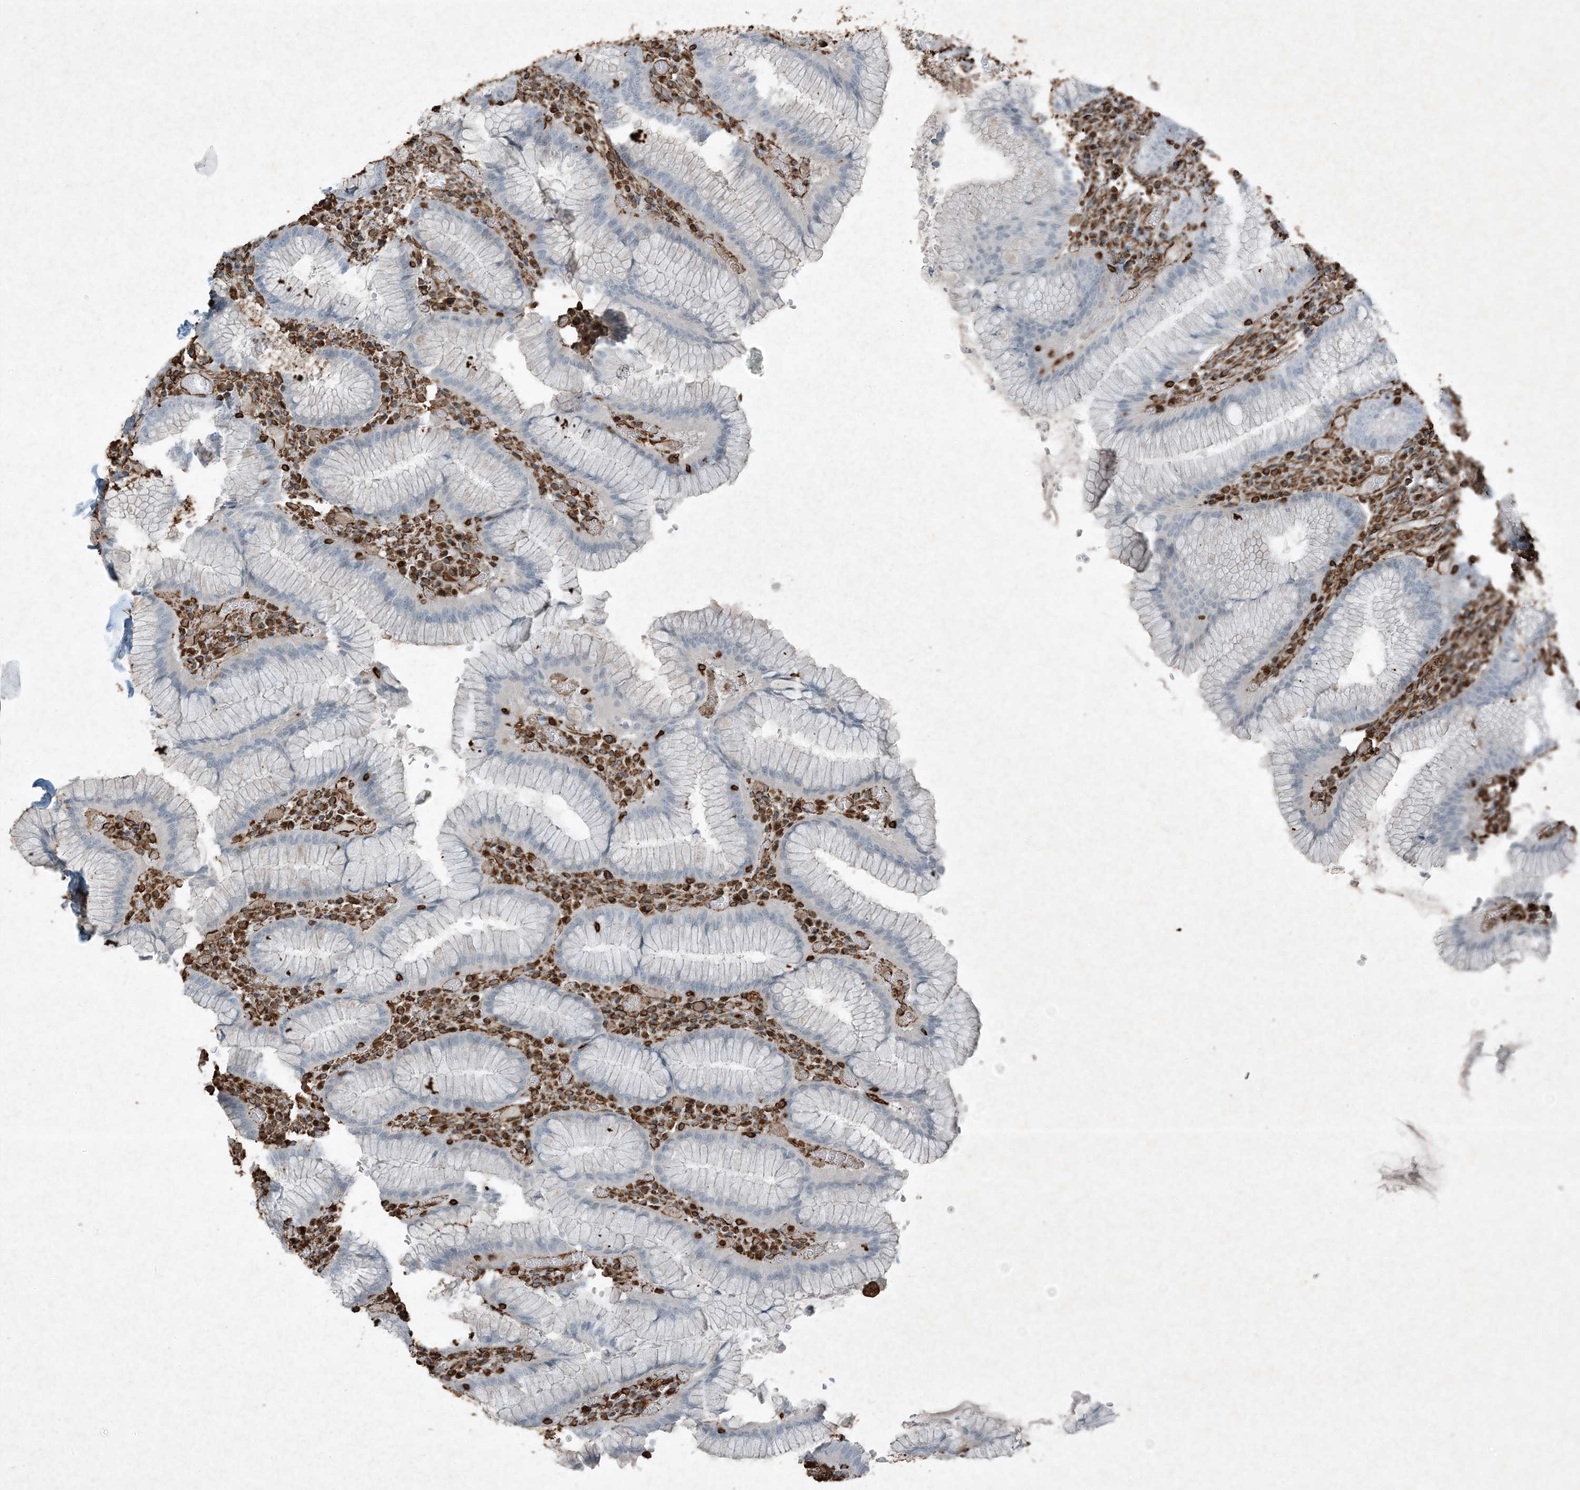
{"staining": {"intensity": "negative", "quantity": "none", "location": "none"}, "tissue": "stomach", "cell_type": "Glandular cells", "image_type": "normal", "snomed": [{"axis": "morphology", "description": "Normal tissue, NOS"}, {"axis": "topography", "description": "Stomach"}], "caption": "Immunohistochemistry (IHC) micrograph of benign stomach: stomach stained with DAB shows no significant protein expression in glandular cells.", "gene": "RYK", "patient": {"sex": "male", "age": 55}}